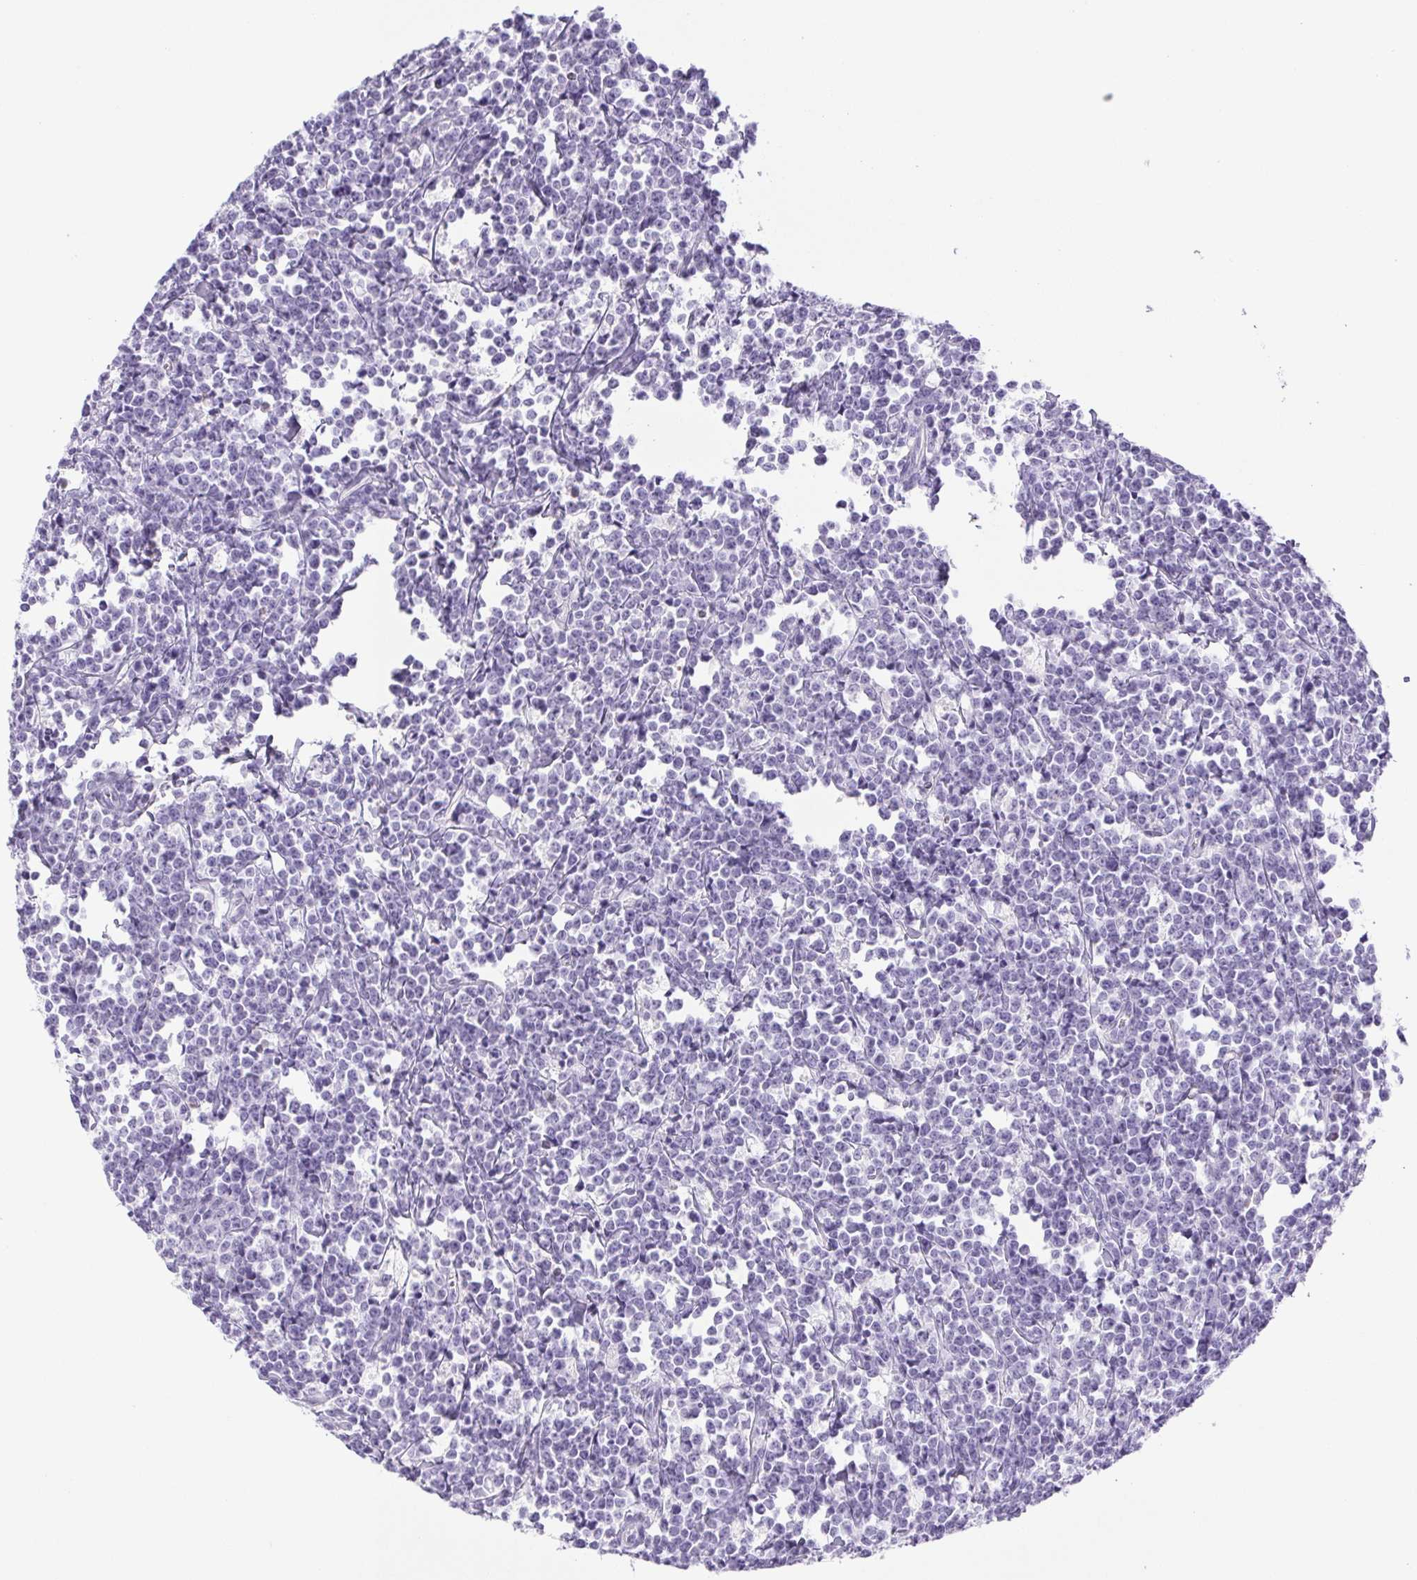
{"staining": {"intensity": "negative", "quantity": "none", "location": "none"}, "tissue": "lymphoma", "cell_type": "Tumor cells", "image_type": "cancer", "snomed": [{"axis": "morphology", "description": "Malignant lymphoma, non-Hodgkin's type, High grade"}, {"axis": "topography", "description": "Small intestine"}], "caption": "Human malignant lymphoma, non-Hodgkin's type (high-grade) stained for a protein using IHC reveals no expression in tumor cells.", "gene": "PAPPA2", "patient": {"sex": "female", "age": 56}}